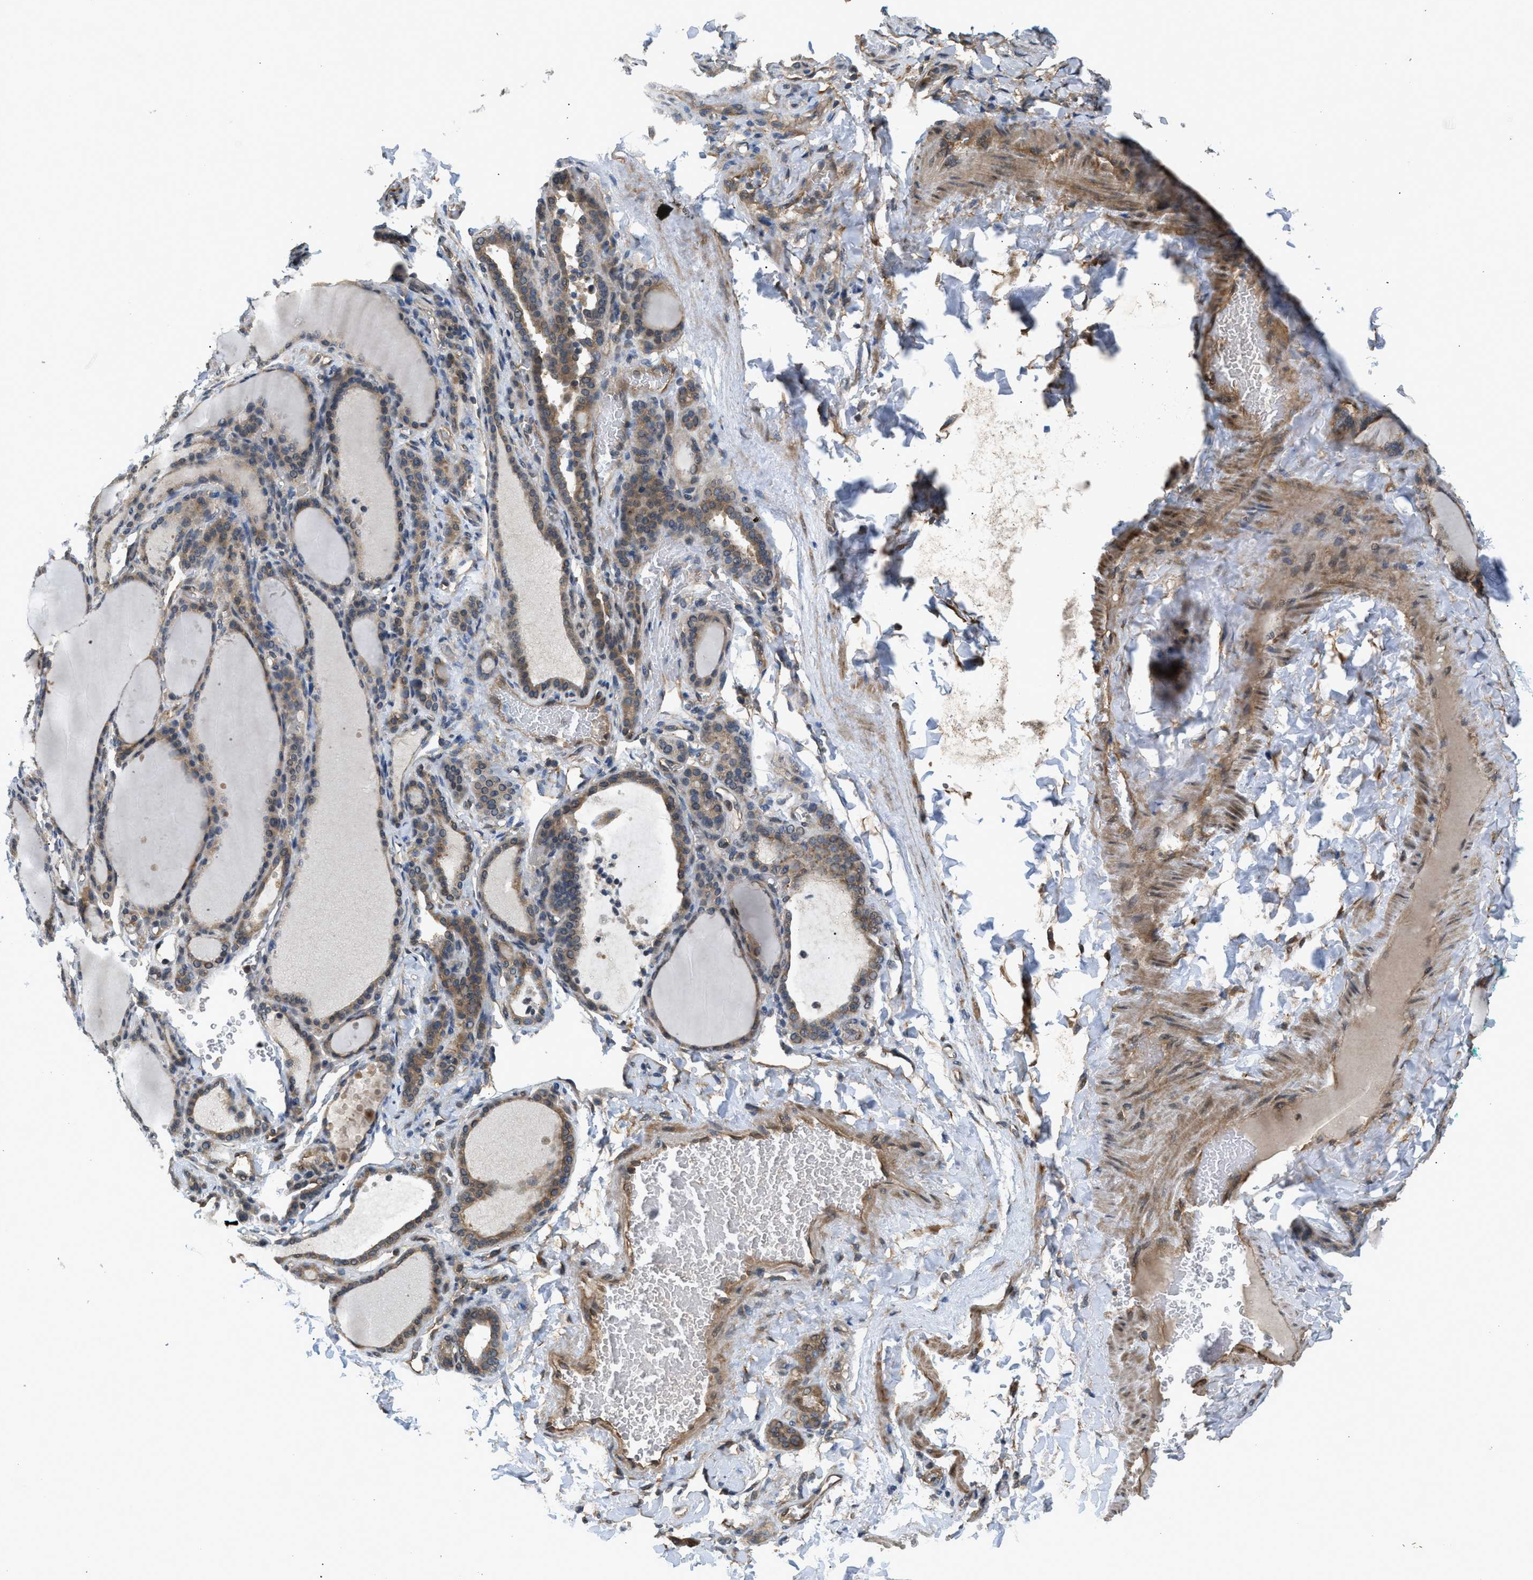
{"staining": {"intensity": "weak", "quantity": ">75%", "location": "cytoplasmic/membranous"}, "tissue": "thyroid gland", "cell_type": "Glandular cells", "image_type": "normal", "snomed": [{"axis": "morphology", "description": "Normal tissue, NOS"}, {"axis": "topography", "description": "Thyroid gland"}], "caption": "About >75% of glandular cells in unremarkable thyroid gland exhibit weak cytoplasmic/membranous protein expression as visualized by brown immunohistochemical staining.", "gene": "BAG3", "patient": {"sex": "female", "age": 28}}